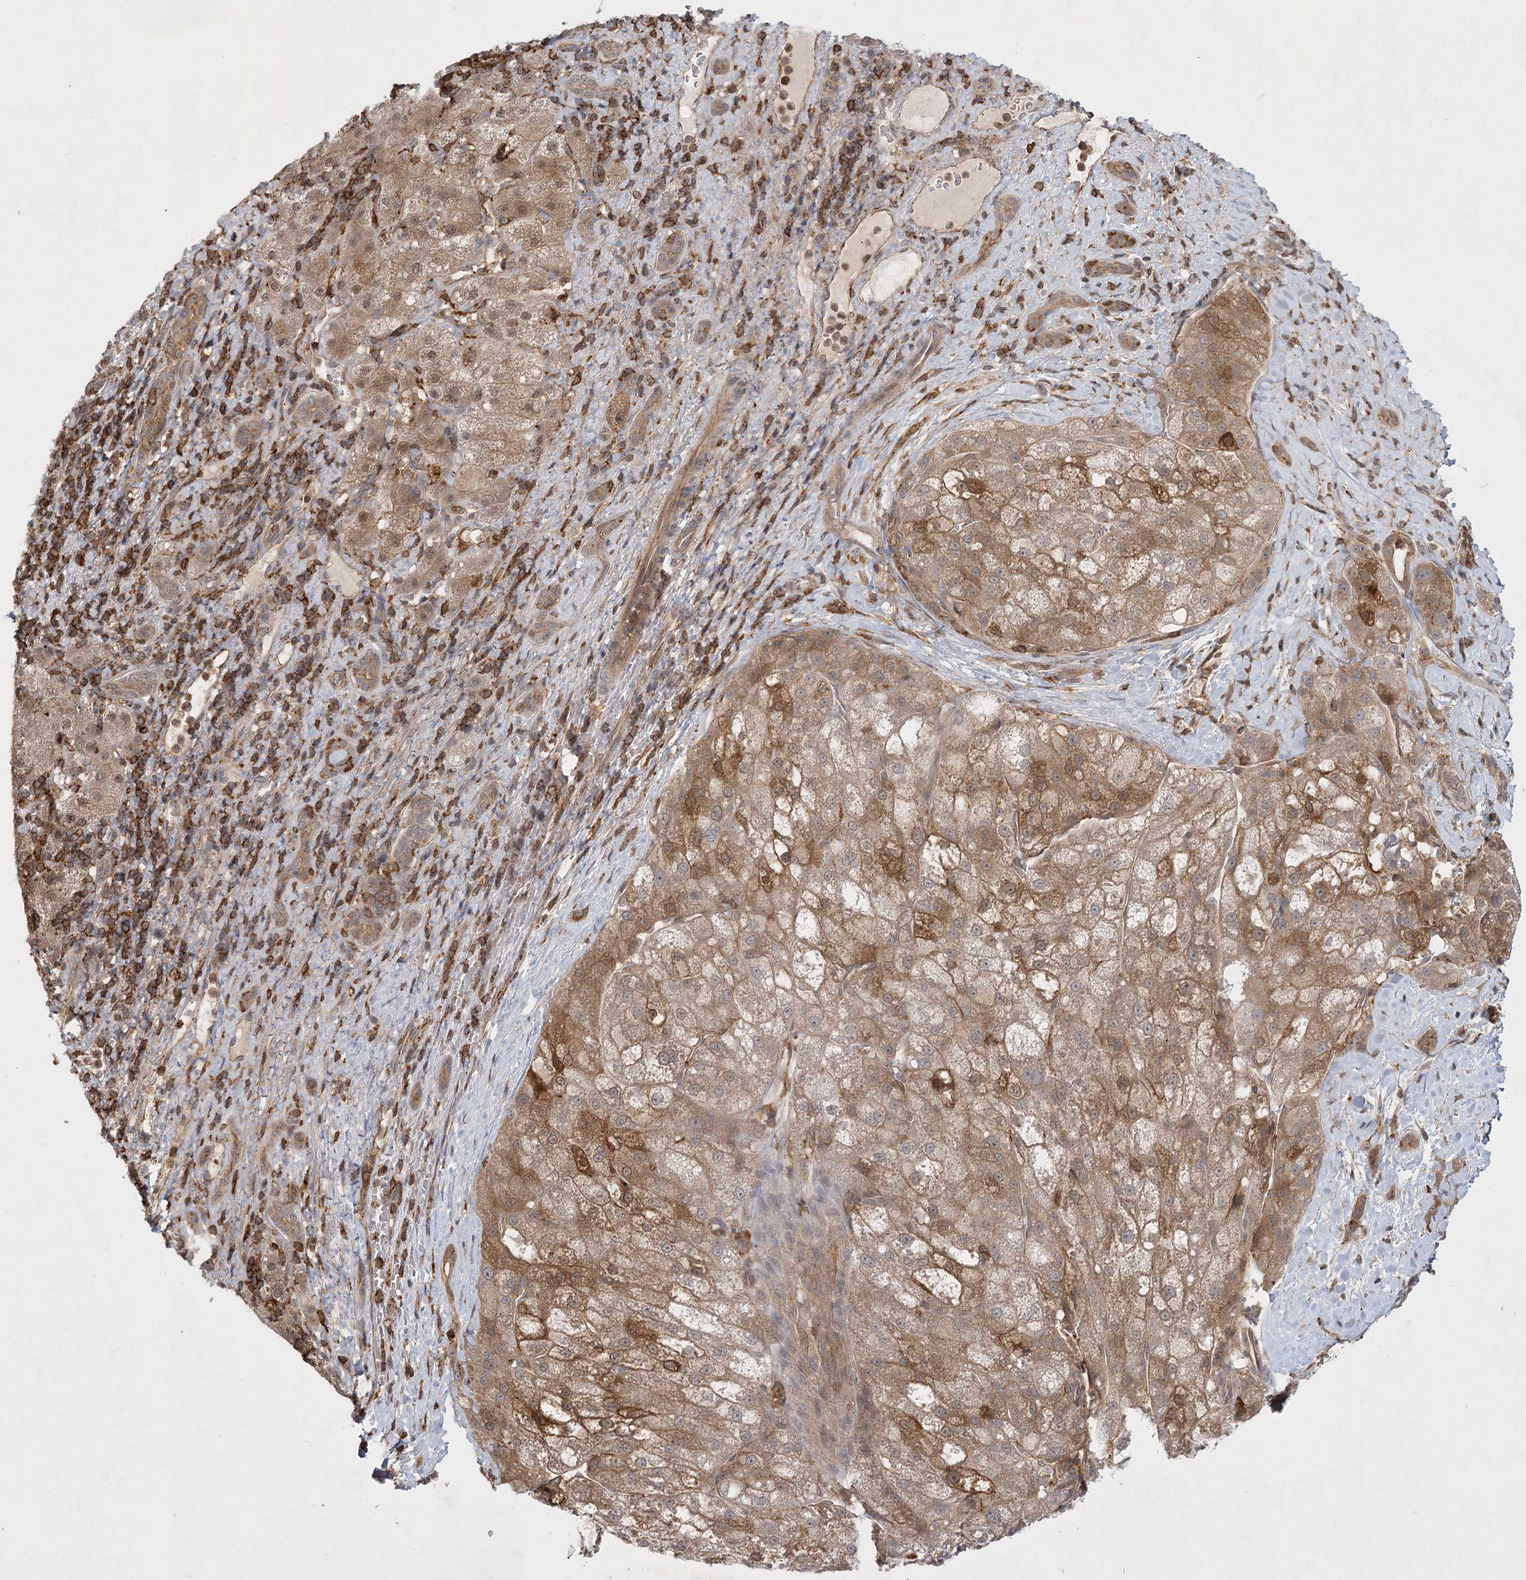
{"staining": {"intensity": "moderate", "quantity": ">75%", "location": "cytoplasmic/membranous"}, "tissue": "liver cancer", "cell_type": "Tumor cells", "image_type": "cancer", "snomed": [{"axis": "morphology", "description": "Normal tissue, NOS"}, {"axis": "morphology", "description": "Carcinoma, Hepatocellular, NOS"}, {"axis": "topography", "description": "Liver"}], "caption": "Immunohistochemistry (DAB (3,3'-diaminobenzidine)) staining of human hepatocellular carcinoma (liver) demonstrates moderate cytoplasmic/membranous protein staining in approximately >75% of tumor cells. Using DAB (brown) and hematoxylin (blue) stains, captured at high magnification using brightfield microscopy.", "gene": "MEPE", "patient": {"sex": "male", "age": 57}}